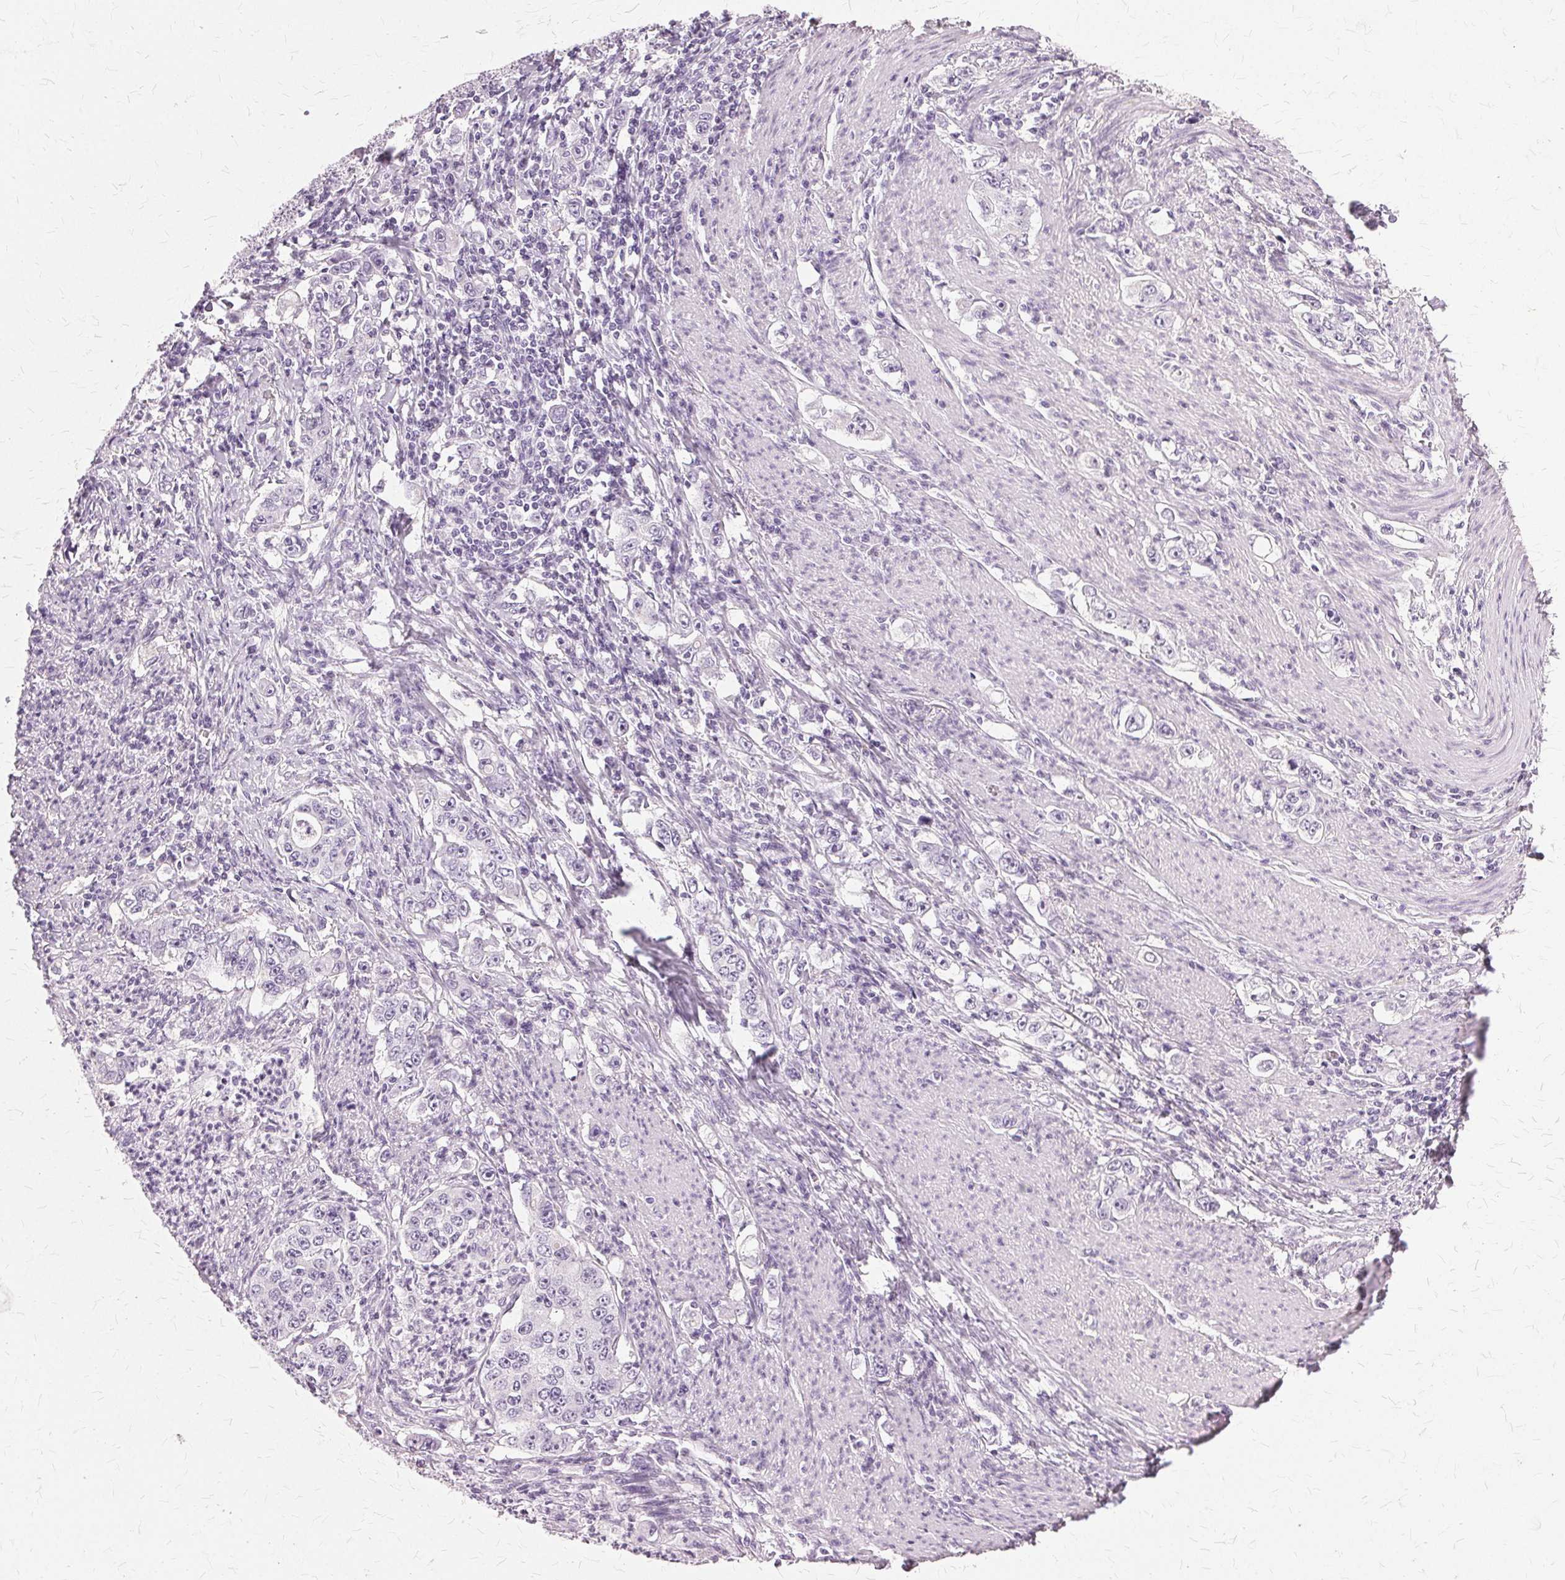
{"staining": {"intensity": "negative", "quantity": "none", "location": "none"}, "tissue": "stomach cancer", "cell_type": "Tumor cells", "image_type": "cancer", "snomed": [{"axis": "morphology", "description": "Adenocarcinoma, NOS"}, {"axis": "topography", "description": "Stomach, lower"}], "caption": "Immunohistochemistry (IHC) of human adenocarcinoma (stomach) shows no positivity in tumor cells.", "gene": "SLC45A3", "patient": {"sex": "female", "age": 72}}